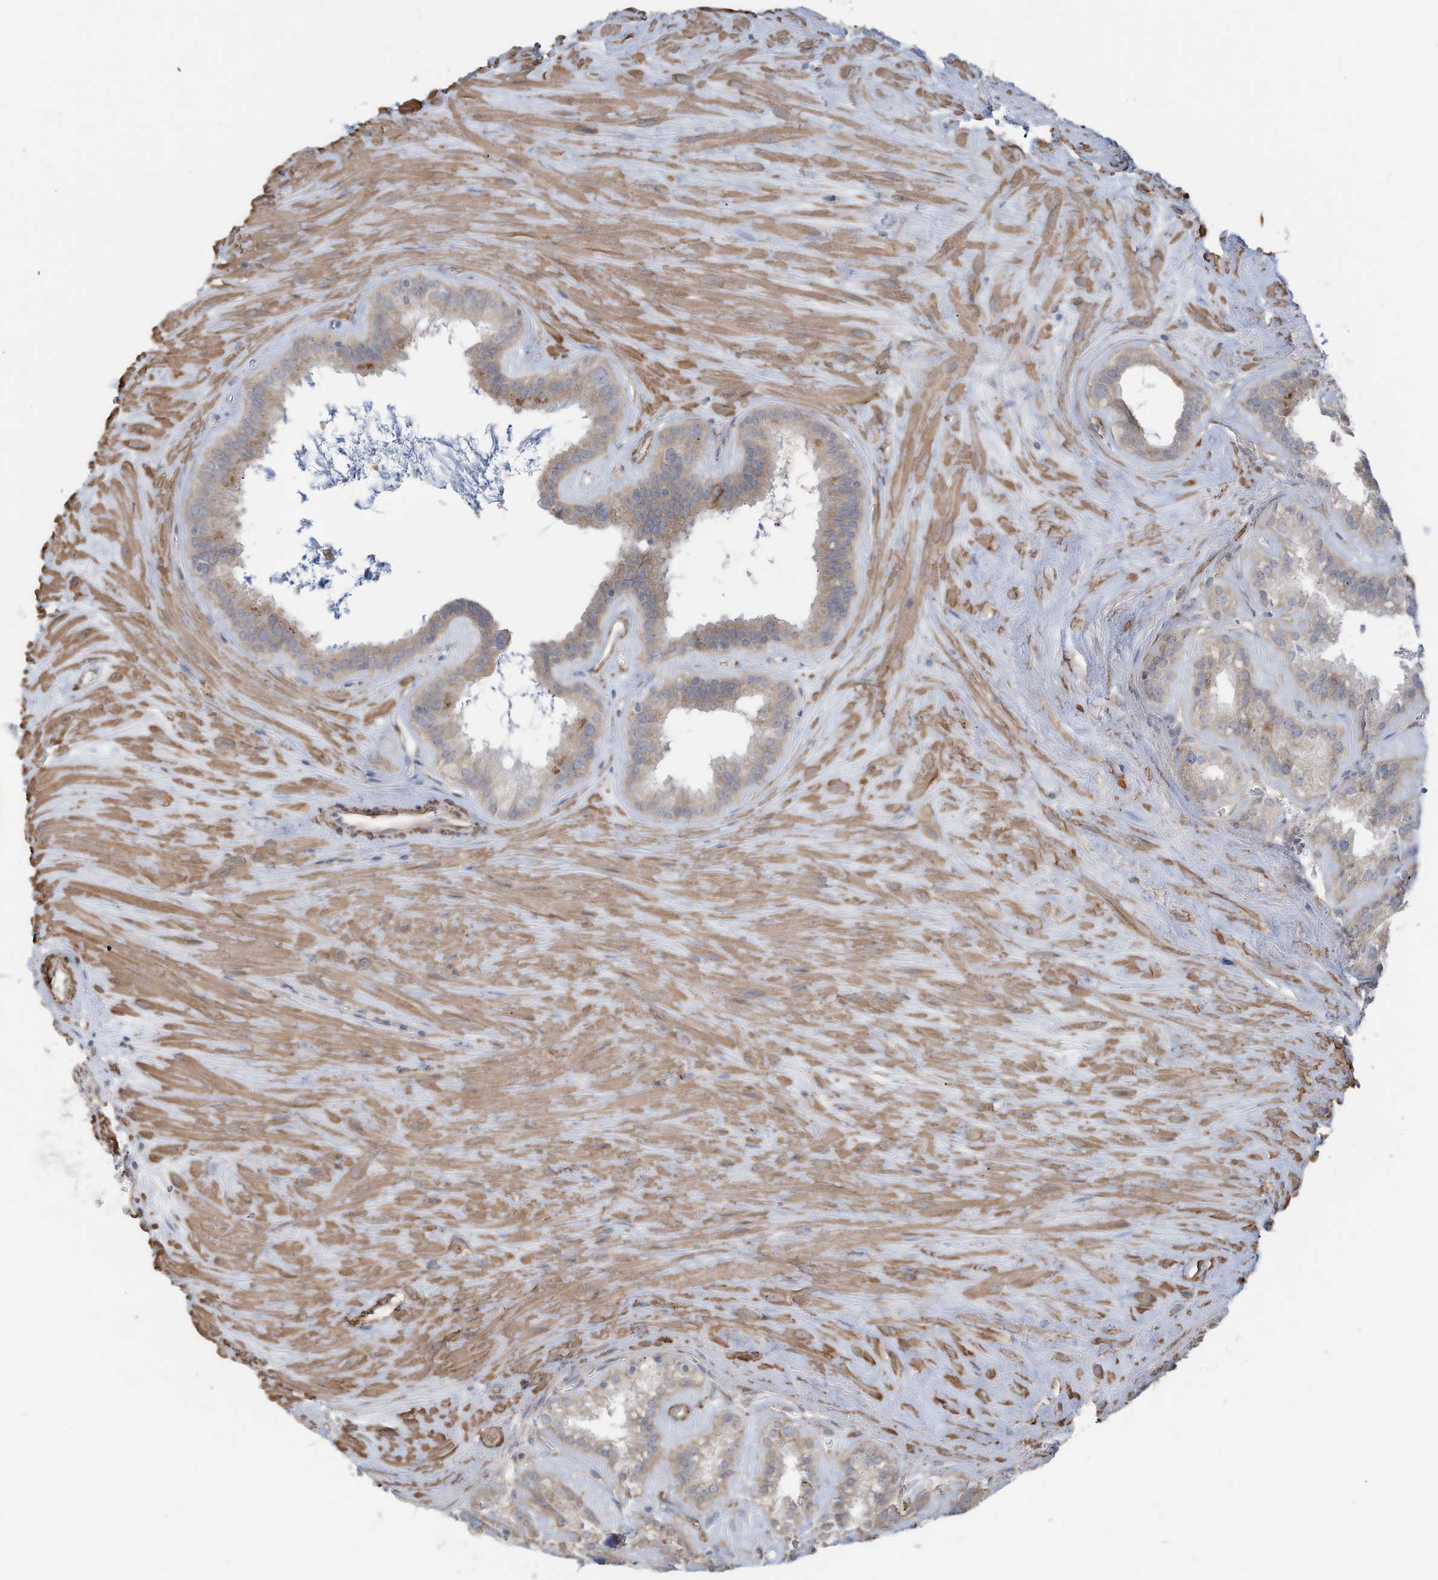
{"staining": {"intensity": "weak", "quantity": ">75%", "location": "cytoplasmic/membranous"}, "tissue": "seminal vesicle", "cell_type": "Glandular cells", "image_type": "normal", "snomed": [{"axis": "morphology", "description": "Normal tissue, NOS"}, {"axis": "topography", "description": "Prostate"}, {"axis": "topography", "description": "Seminal veicle"}], "caption": "Immunohistochemical staining of benign seminal vesicle displays weak cytoplasmic/membranous protein expression in about >75% of glandular cells.", "gene": "SLC17A7", "patient": {"sex": "male", "age": 59}}